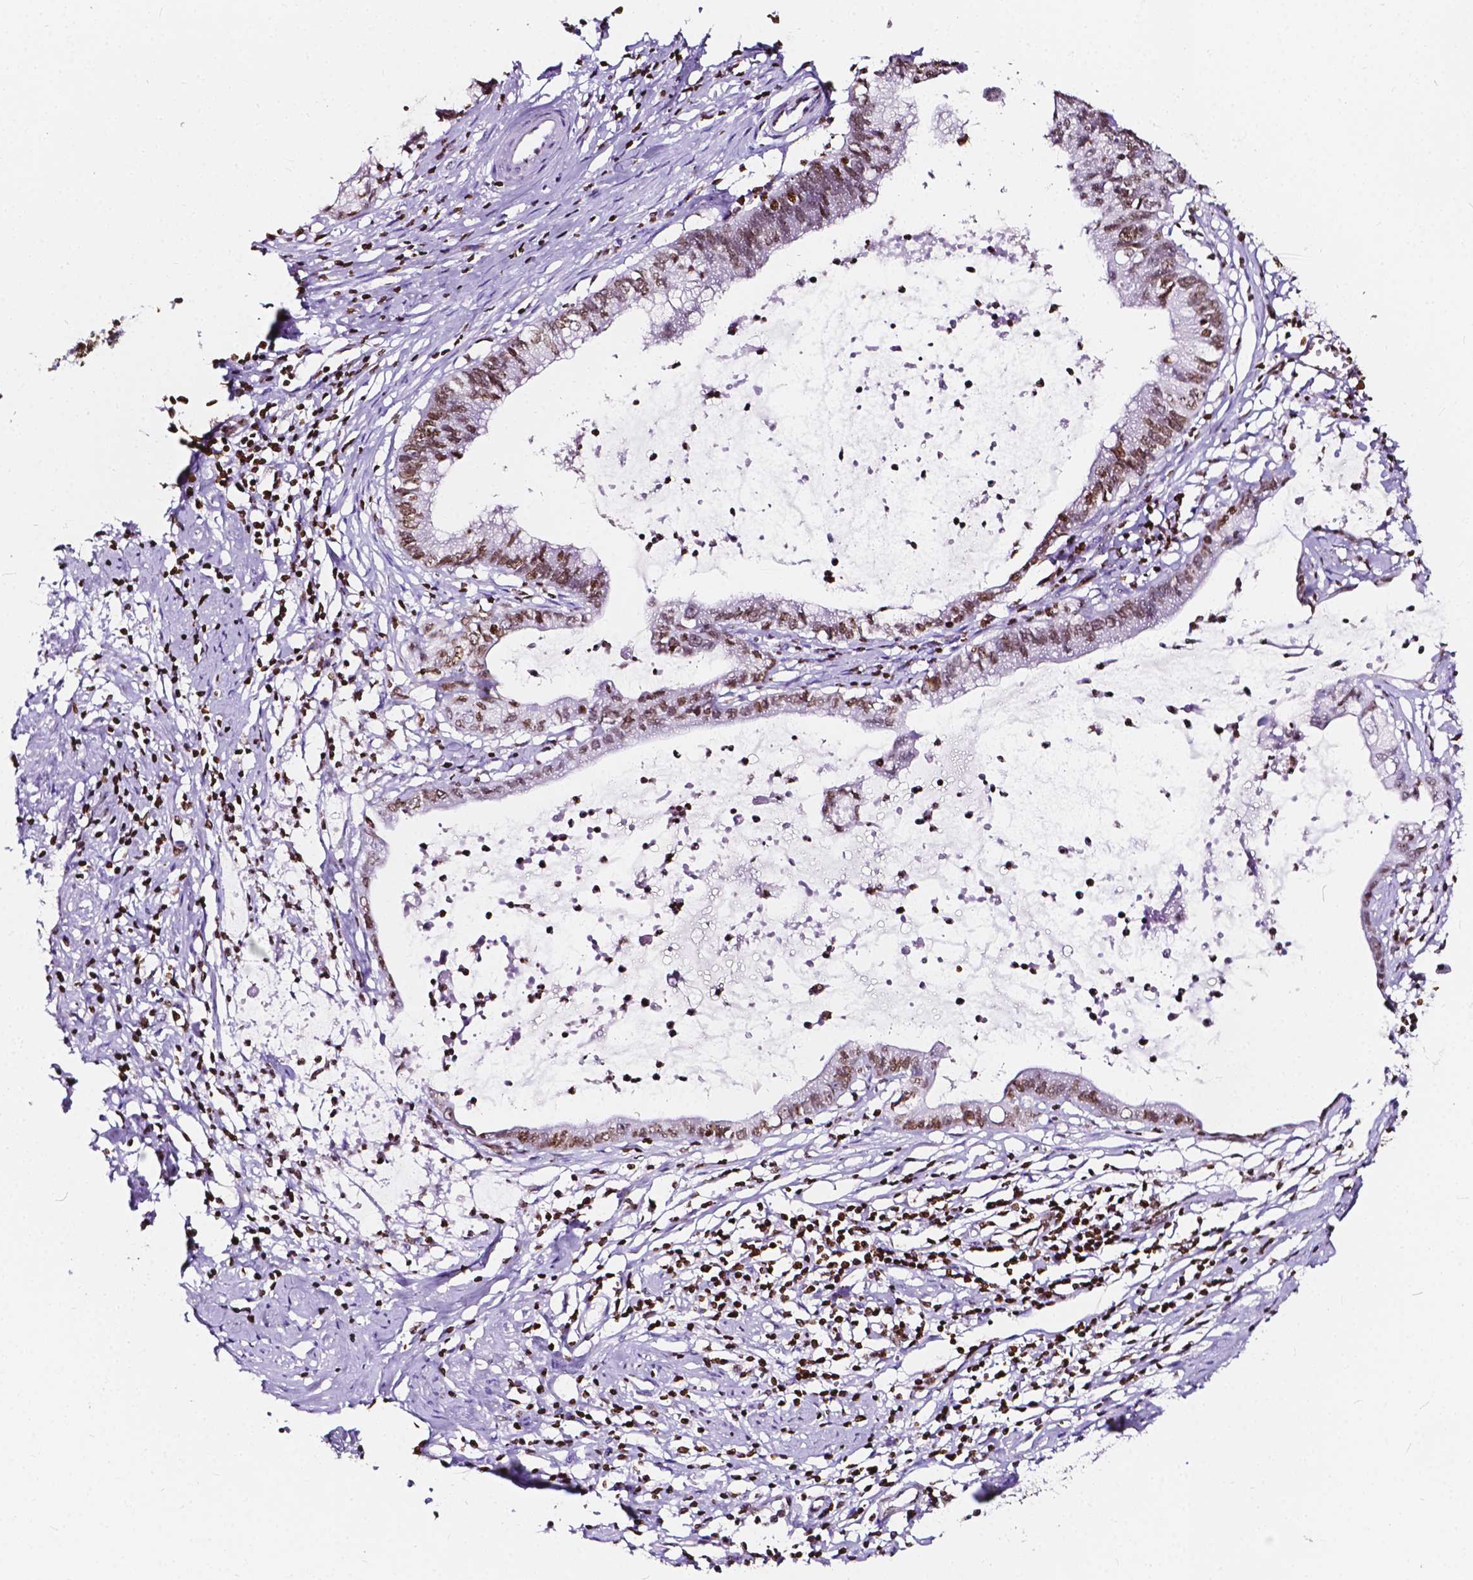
{"staining": {"intensity": "moderate", "quantity": ">75%", "location": "nuclear"}, "tissue": "cervical cancer", "cell_type": "Tumor cells", "image_type": "cancer", "snomed": [{"axis": "morphology", "description": "Normal tissue, NOS"}, {"axis": "morphology", "description": "Adenocarcinoma, NOS"}, {"axis": "topography", "description": "Cervix"}], "caption": "Approximately >75% of tumor cells in adenocarcinoma (cervical) display moderate nuclear protein expression as visualized by brown immunohistochemical staining.", "gene": "CBY3", "patient": {"sex": "female", "age": 38}}